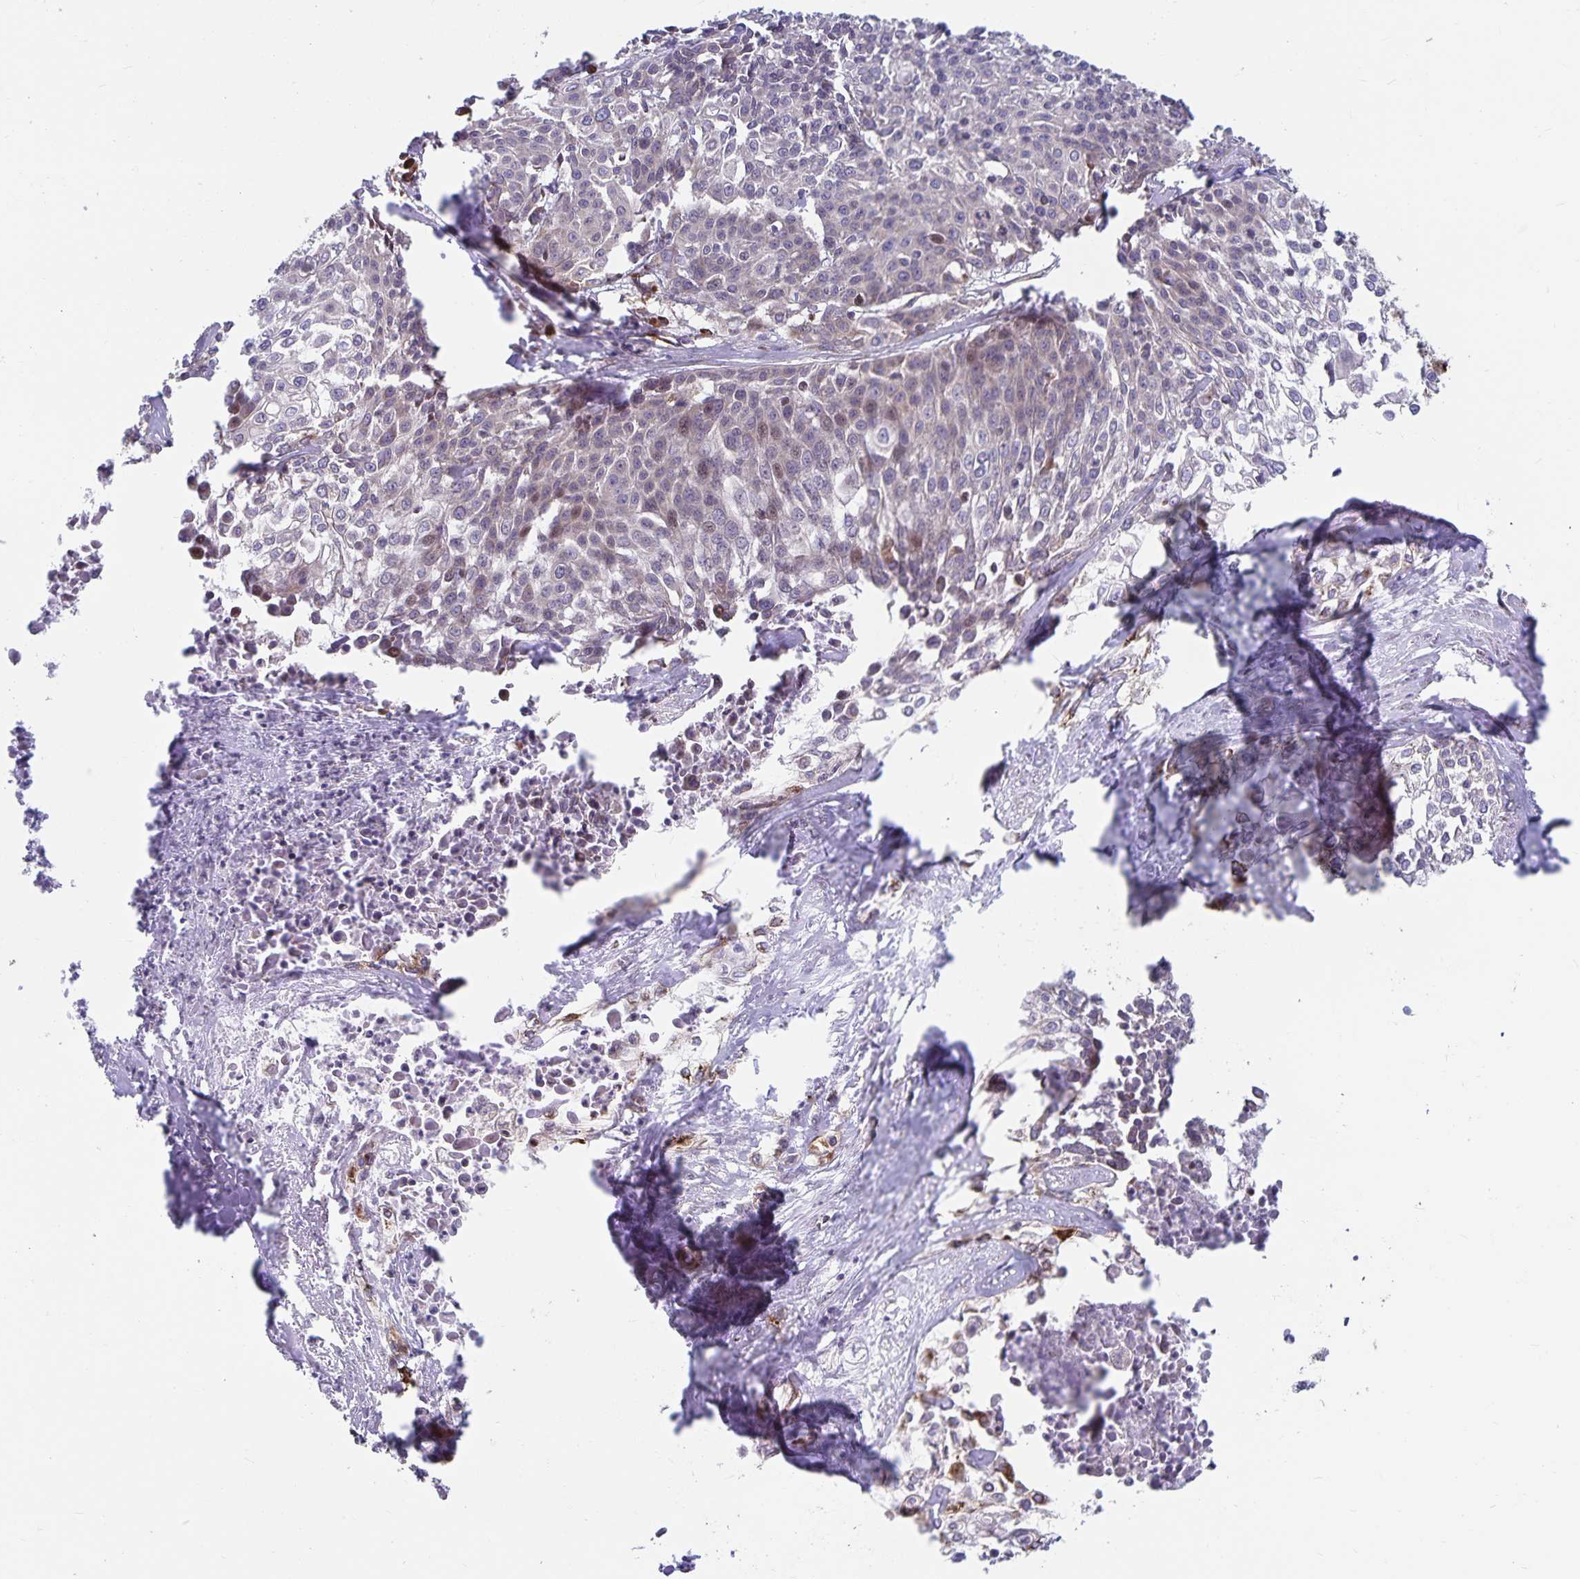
{"staining": {"intensity": "weak", "quantity": "<25%", "location": "cytoplasmic/membranous"}, "tissue": "cervical cancer", "cell_type": "Tumor cells", "image_type": "cancer", "snomed": [{"axis": "morphology", "description": "Squamous cell carcinoma, NOS"}, {"axis": "topography", "description": "Cervix"}], "caption": "The micrograph demonstrates no significant positivity in tumor cells of cervical cancer (squamous cell carcinoma).", "gene": "SEC62", "patient": {"sex": "female", "age": 39}}